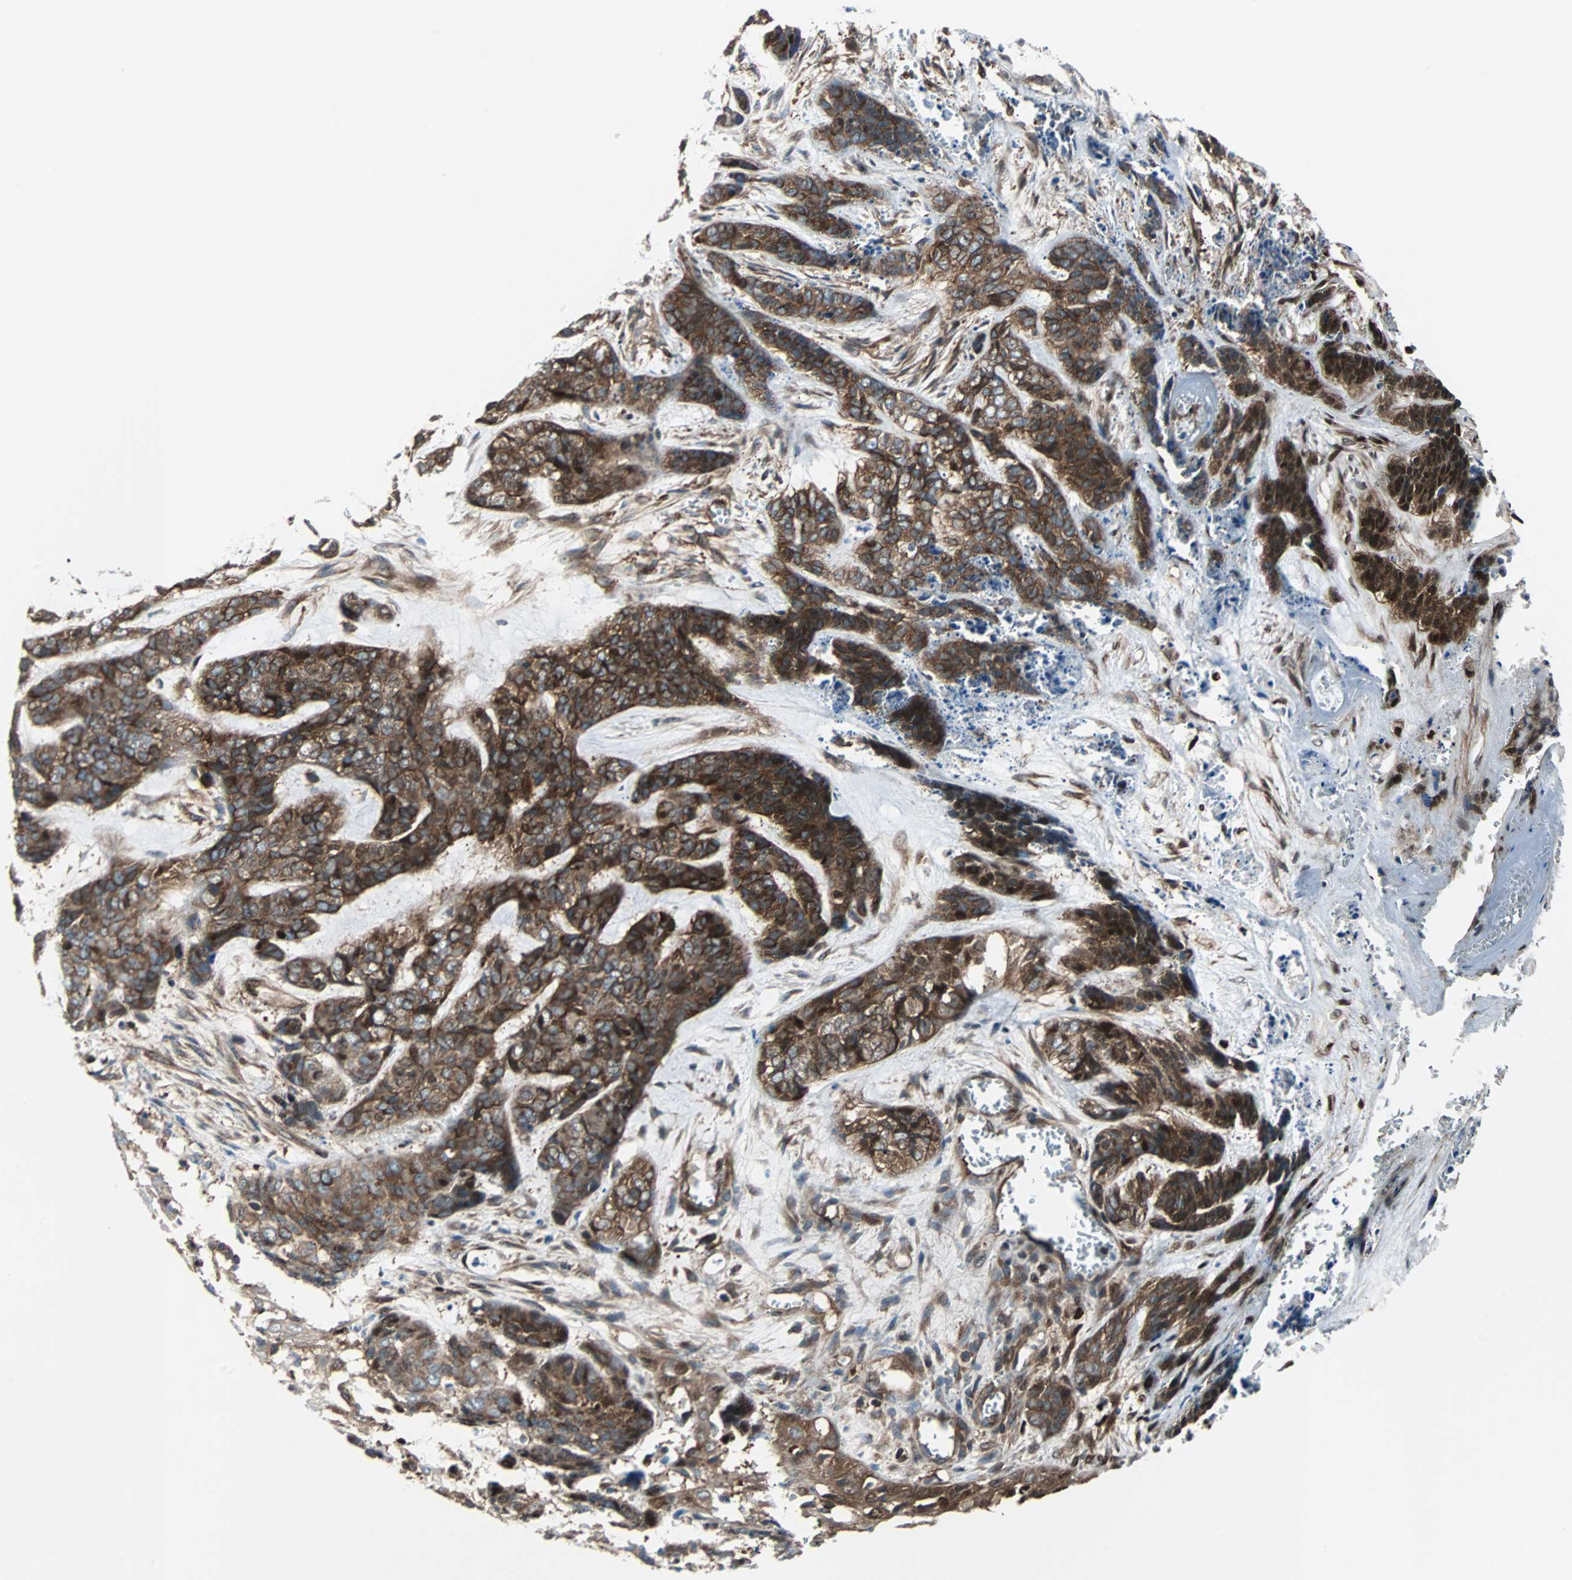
{"staining": {"intensity": "strong", "quantity": ">75%", "location": "cytoplasmic/membranous"}, "tissue": "skin cancer", "cell_type": "Tumor cells", "image_type": "cancer", "snomed": [{"axis": "morphology", "description": "Basal cell carcinoma"}, {"axis": "topography", "description": "Skin"}], "caption": "Strong cytoplasmic/membranous protein expression is identified in about >75% of tumor cells in skin basal cell carcinoma.", "gene": "RELA", "patient": {"sex": "female", "age": 64}}